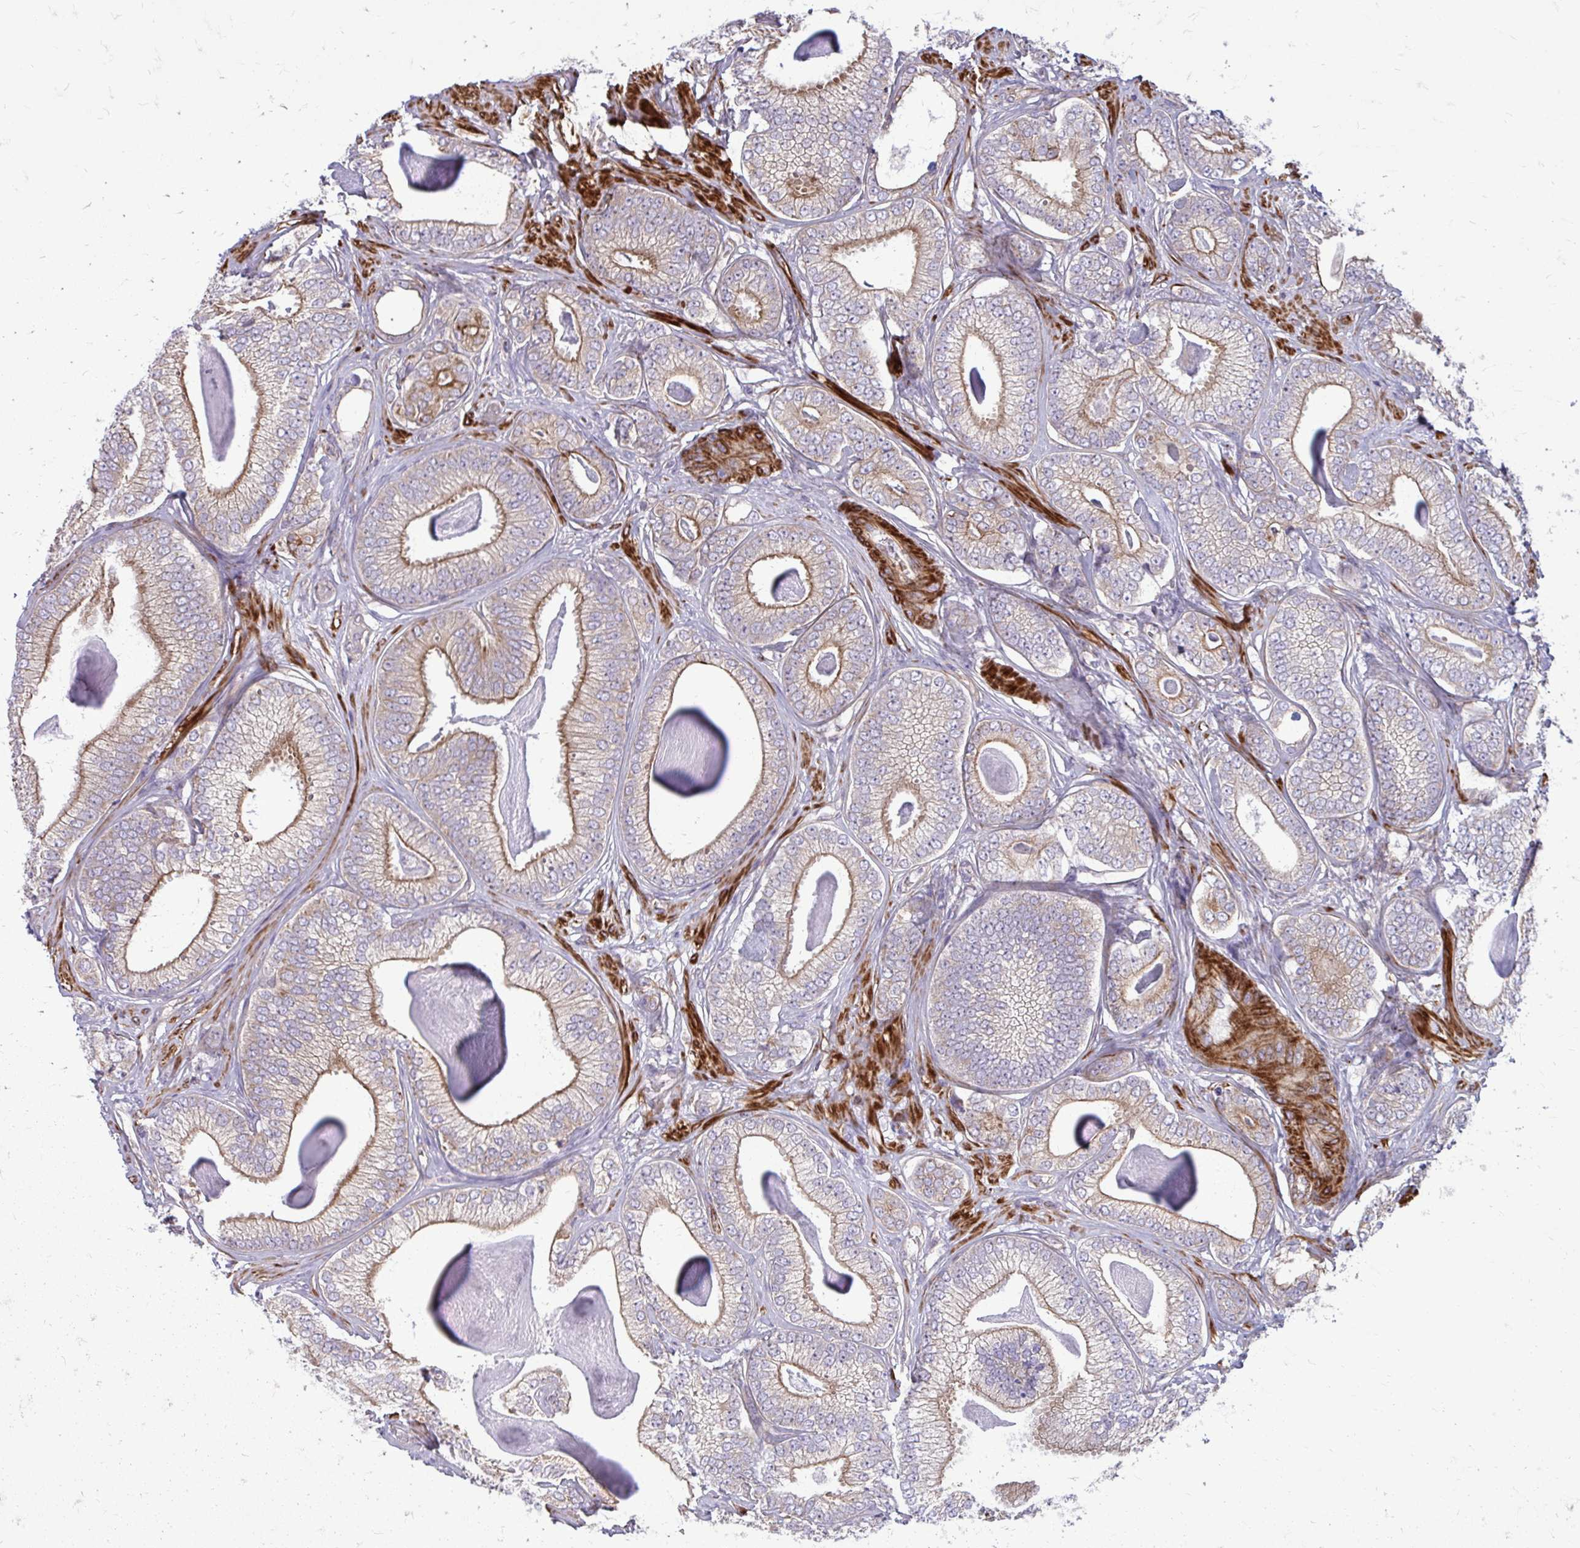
{"staining": {"intensity": "moderate", "quantity": "25%-75%", "location": "cytoplasmic/membranous"}, "tissue": "prostate cancer", "cell_type": "Tumor cells", "image_type": "cancer", "snomed": [{"axis": "morphology", "description": "Adenocarcinoma, Low grade"}, {"axis": "topography", "description": "Prostate"}], "caption": "The immunohistochemical stain highlights moderate cytoplasmic/membranous expression in tumor cells of prostate cancer (low-grade adenocarcinoma) tissue.", "gene": "FAP", "patient": {"sex": "male", "age": 63}}